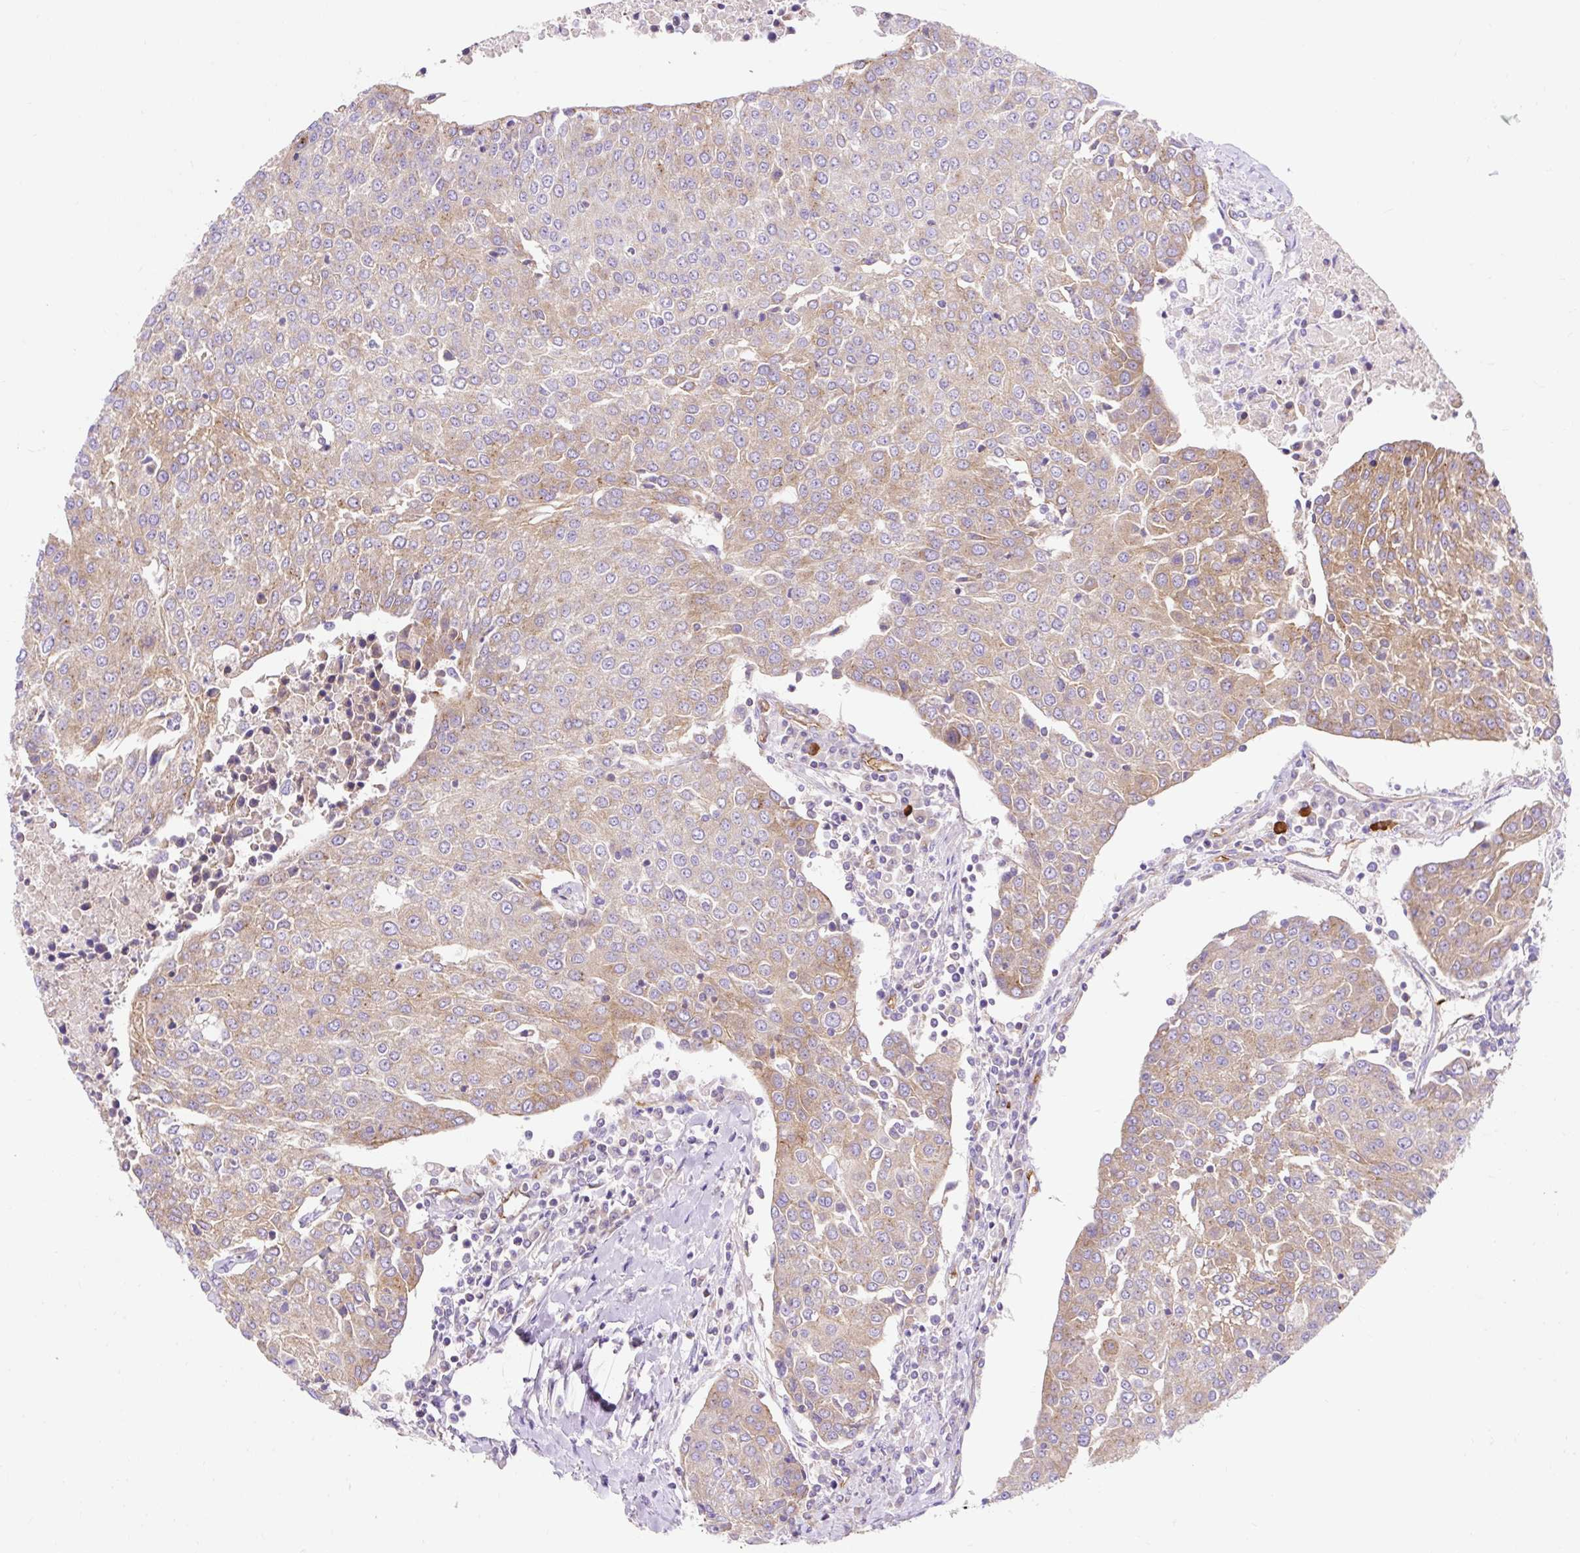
{"staining": {"intensity": "moderate", "quantity": "25%-75%", "location": "cytoplasmic/membranous"}, "tissue": "urothelial cancer", "cell_type": "Tumor cells", "image_type": "cancer", "snomed": [{"axis": "morphology", "description": "Urothelial carcinoma, High grade"}, {"axis": "topography", "description": "Urinary bladder"}], "caption": "Immunohistochemical staining of urothelial carcinoma (high-grade) displays medium levels of moderate cytoplasmic/membranous positivity in about 25%-75% of tumor cells. Nuclei are stained in blue.", "gene": "HIP1R", "patient": {"sex": "female", "age": 85}}